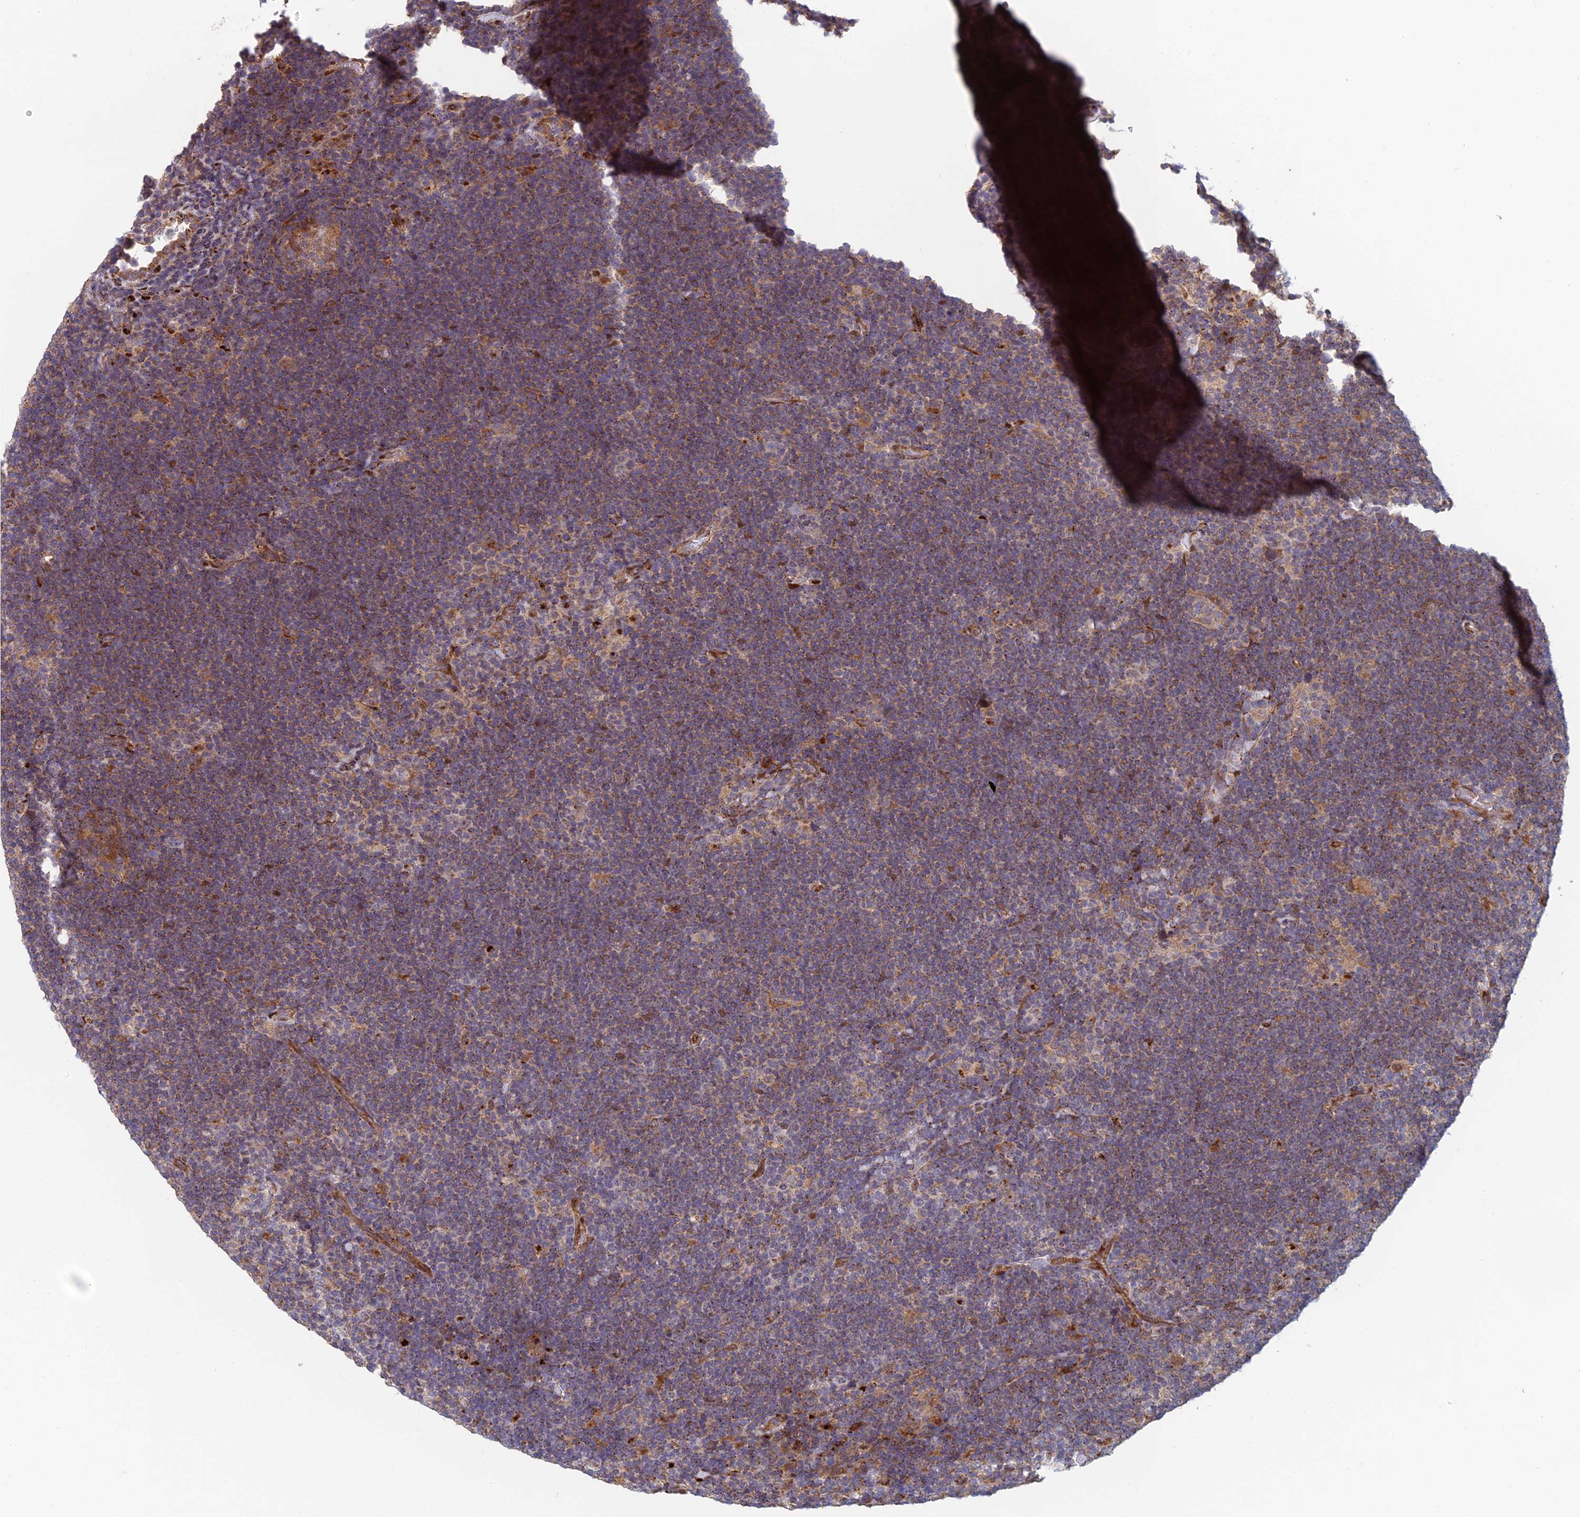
{"staining": {"intensity": "moderate", "quantity": "<25%", "location": "cytoplasmic/membranous"}, "tissue": "lymphoma", "cell_type": "Tumor cells", "image_type": "cancer", "snomed": [{"axis": "morphology", "description": "Hodgkin's disease, NOS"}, {"axis": "topography", "description": "Lymph node"}], "caption": "This is an image of immunohistochemistry (IHC) staining of Hodgkin's disease, which shows moderate positivity in the cytoplasmic/membranous of tumor cells.", "gene": "FOXS1", "patient": {"sex": "female", "age": 57}}